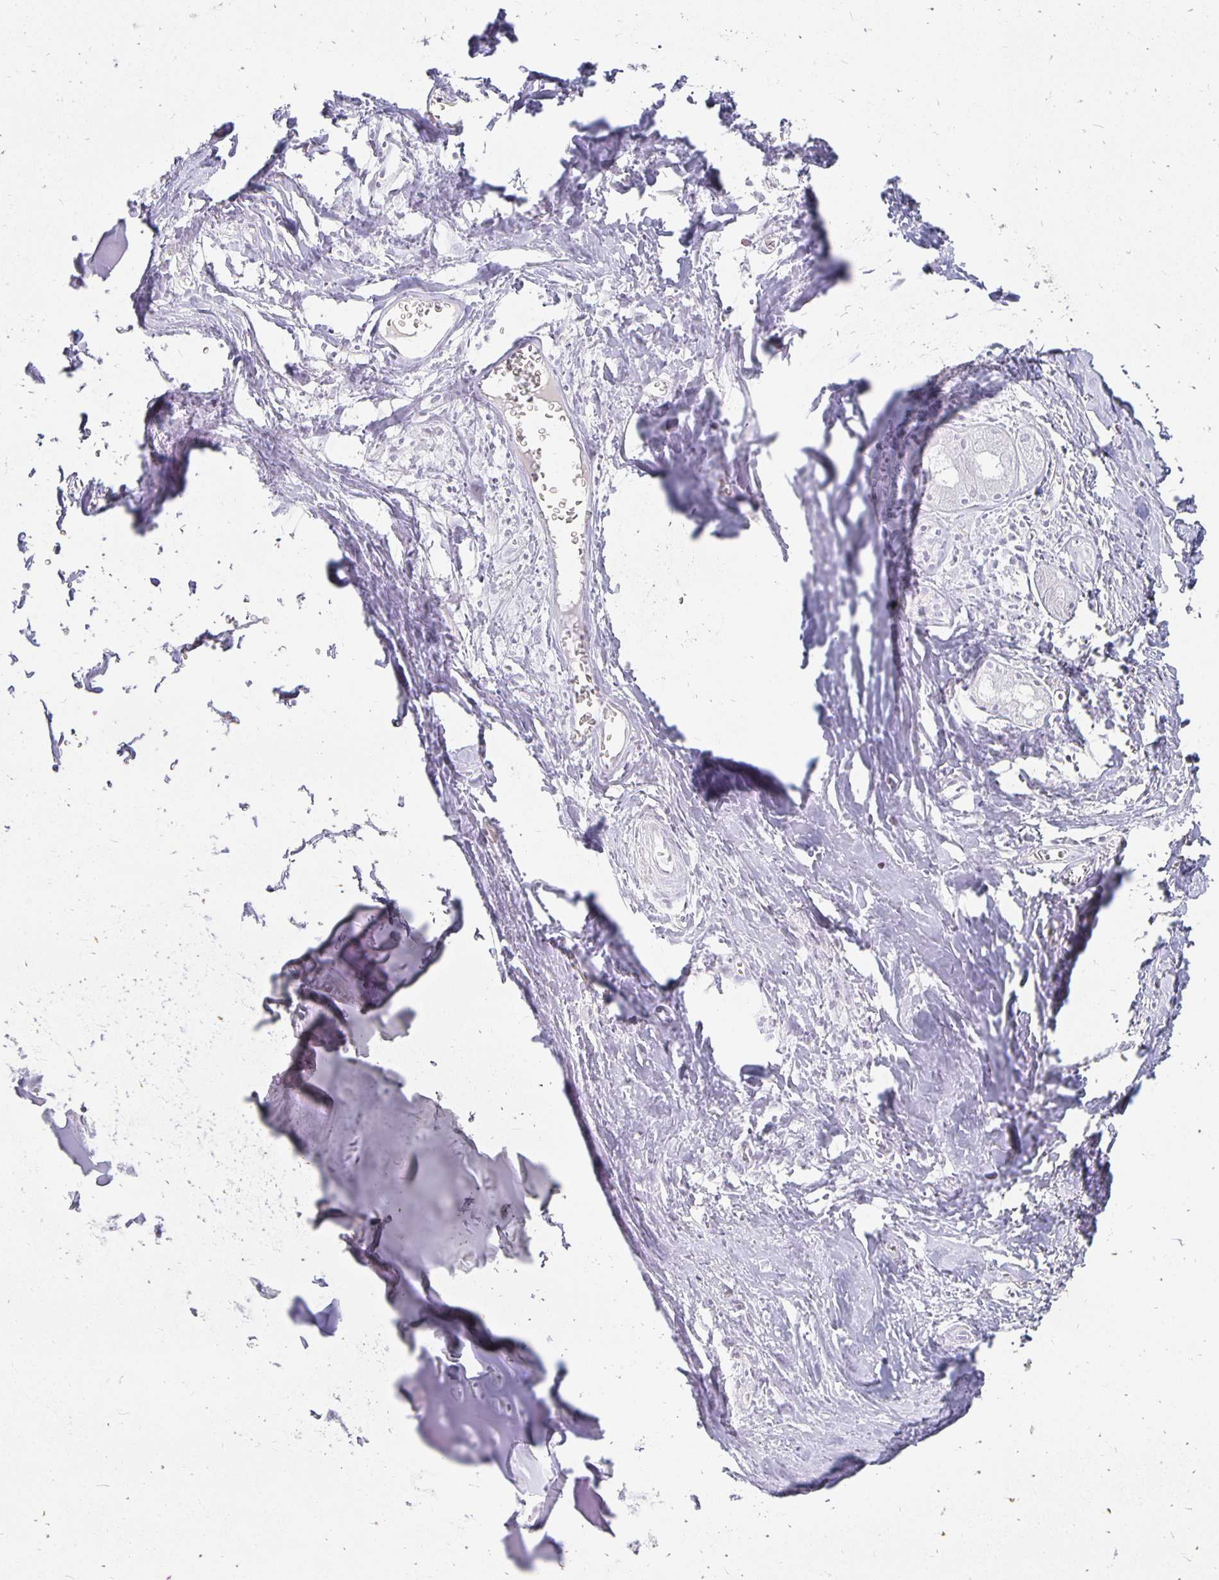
{"staining": {"intensity": "negative", "quantity": "none", "location": "none"}, "tissue": "adipose tissue", "cell_type": "Adipocytes", "image_type": "normal", "snomed": [{"axis": "morphology", "description": "Normal tissue, NOS"}, {"axis": "topography", "description": "Cartilage tissue"}], "caption": "High magnification brightfield microscopy of benign adipose tissue stained with DAB (3,3'-diaminobenzidine) (brown) and counterstained with hematoxylin (blue): adipocytes show no significant staining. (Immunohistochemistry, brightfield microscopy, high magnification).", "gene": "APOB", "patient": {"sex": "male", "age": 57}}